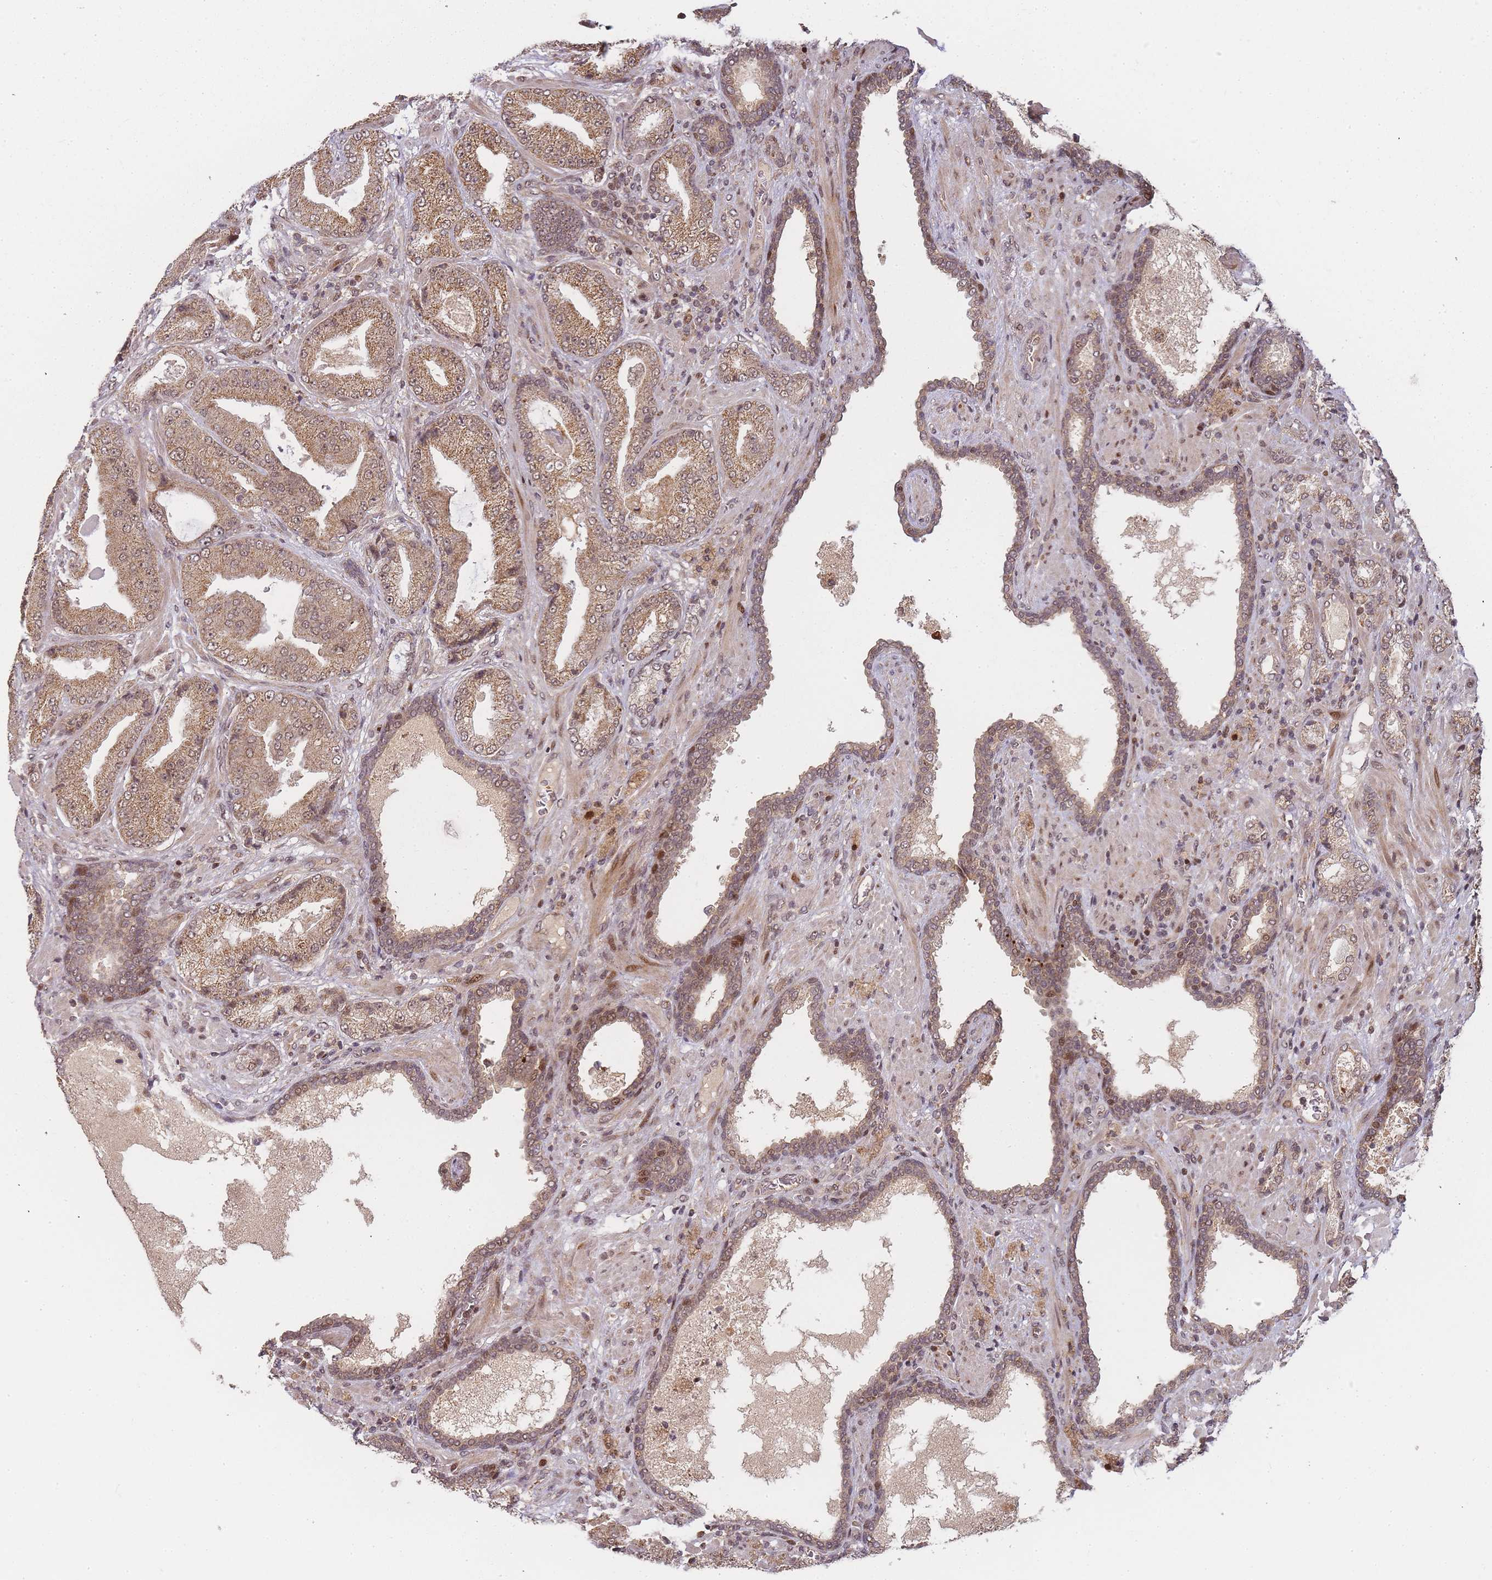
{"staining": {"intensity": "moderate", "quantity": ">75%", "location": "cytoplasmic/membranous,nuclear"}, "tissue": "prostate cancer", "cell_type": "Tumor cells", "image_type": "cancer", "snomed": [{"axis": "morphology", "description": "Adenocarcinoma, High grade"}, {"axis": "topography", "description": "Prostate"}], "caption": "Protein staining exhibits moderate cytoplasmic/membranous and nuclear expression in about >75% of tumor cells in prostate adenocarcinoma (high-grade).", "gene": "ZNF497", "patient": {"sex": "male", "age": 68}}